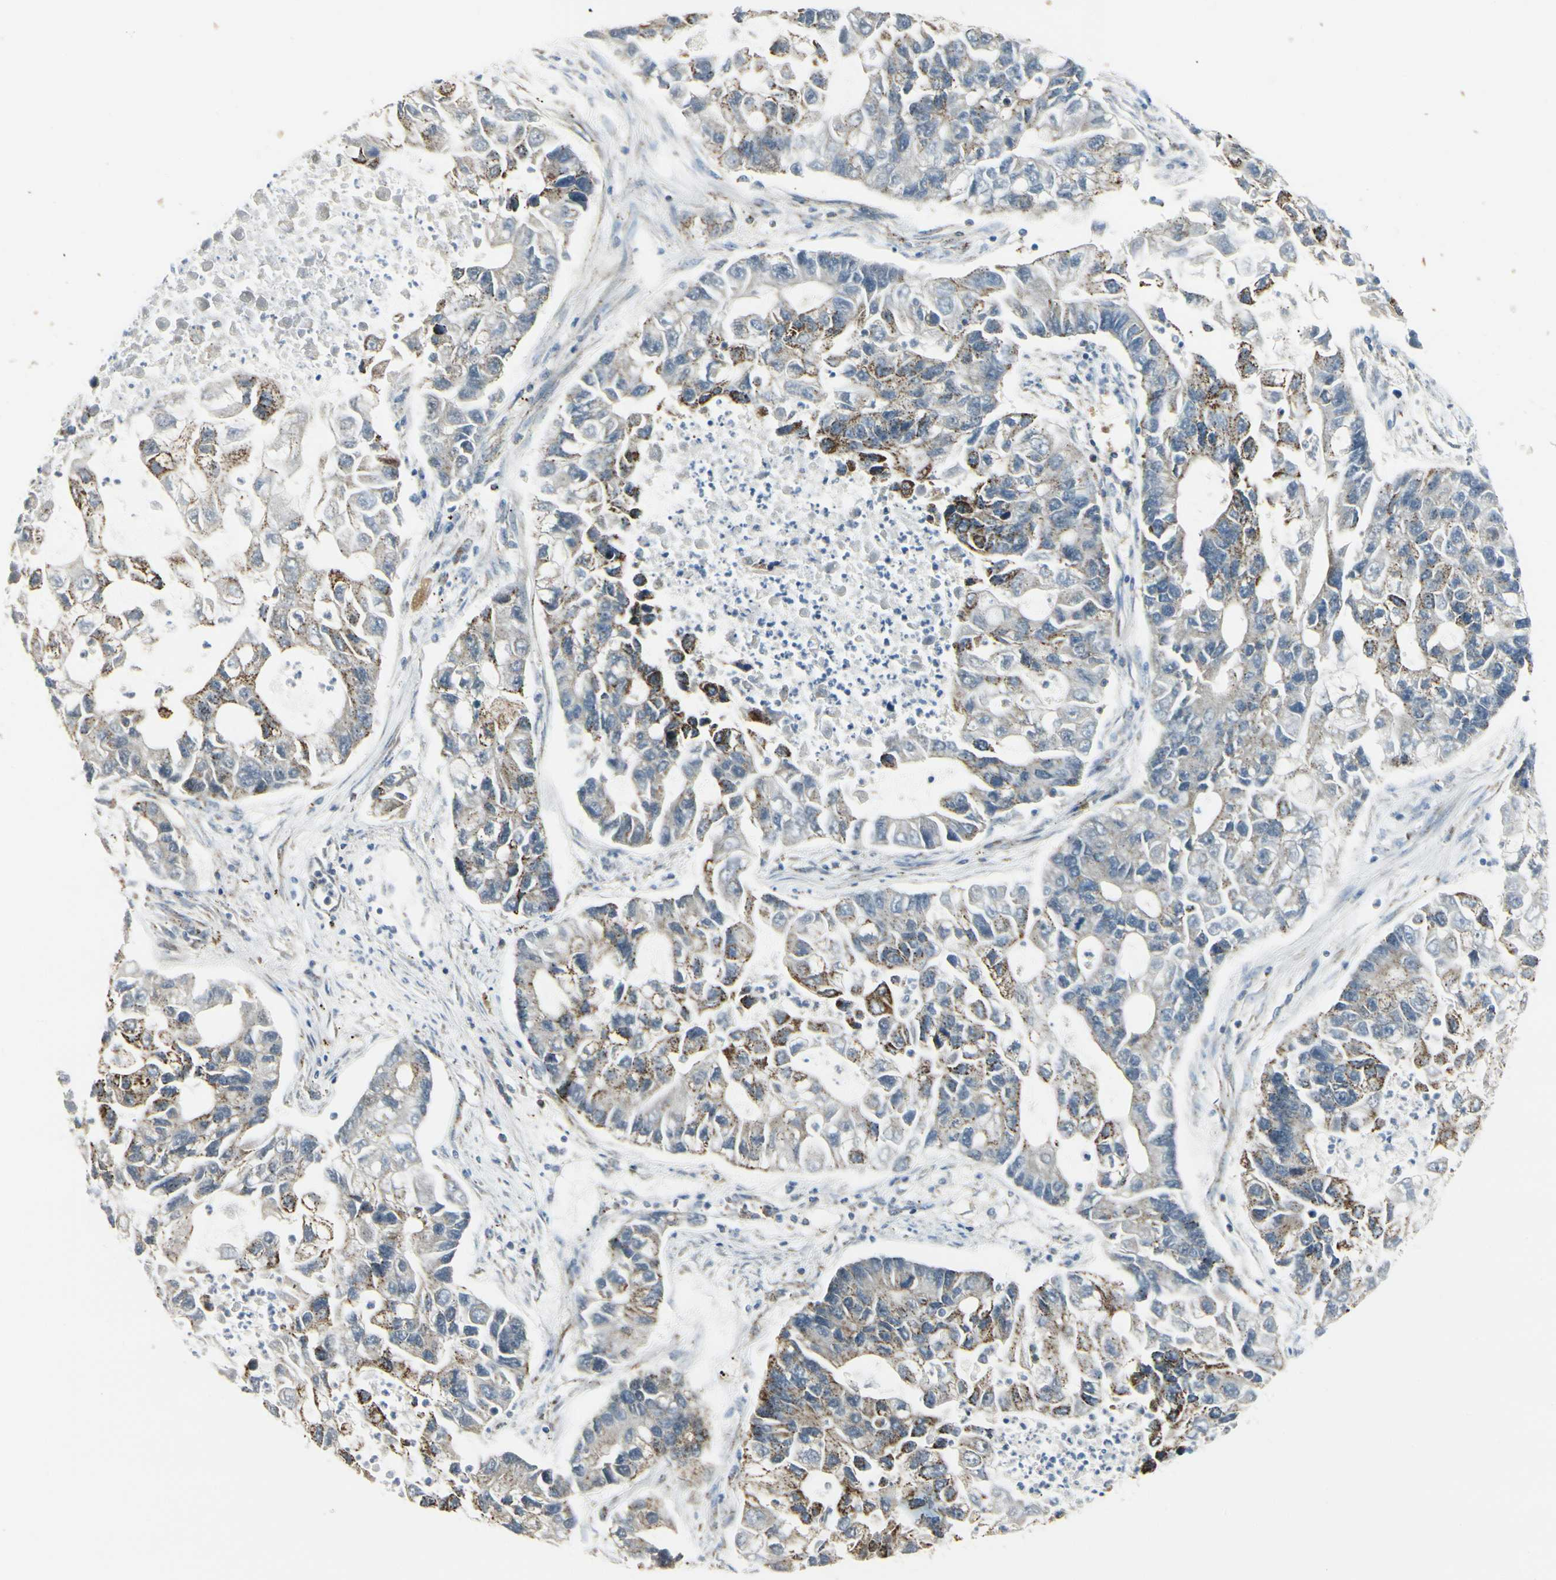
{"staining": {"intensity": "strong", "quantity": "25%-75%", "location": "cytoplasmic/membranous"}, "tissue": "lung cancer", "cell_type": "Tumor cells", "image_type": "cancer", "snomed": [{"axis": "morphology", "description": "Adenocarcinoma, NOS"}, {"axis": "topography", "description": "Lung"}], "caption": "Tumor cells show high levels of strong cytoplasmic/membranous positivity in approximately 25%-75% of cells in human lung adenocarcinoma. The protein is shown in brown color, while the nuclei are stained blue.", "gene": "ANKS6", "patient": {"sex": "female", "age": 51}}